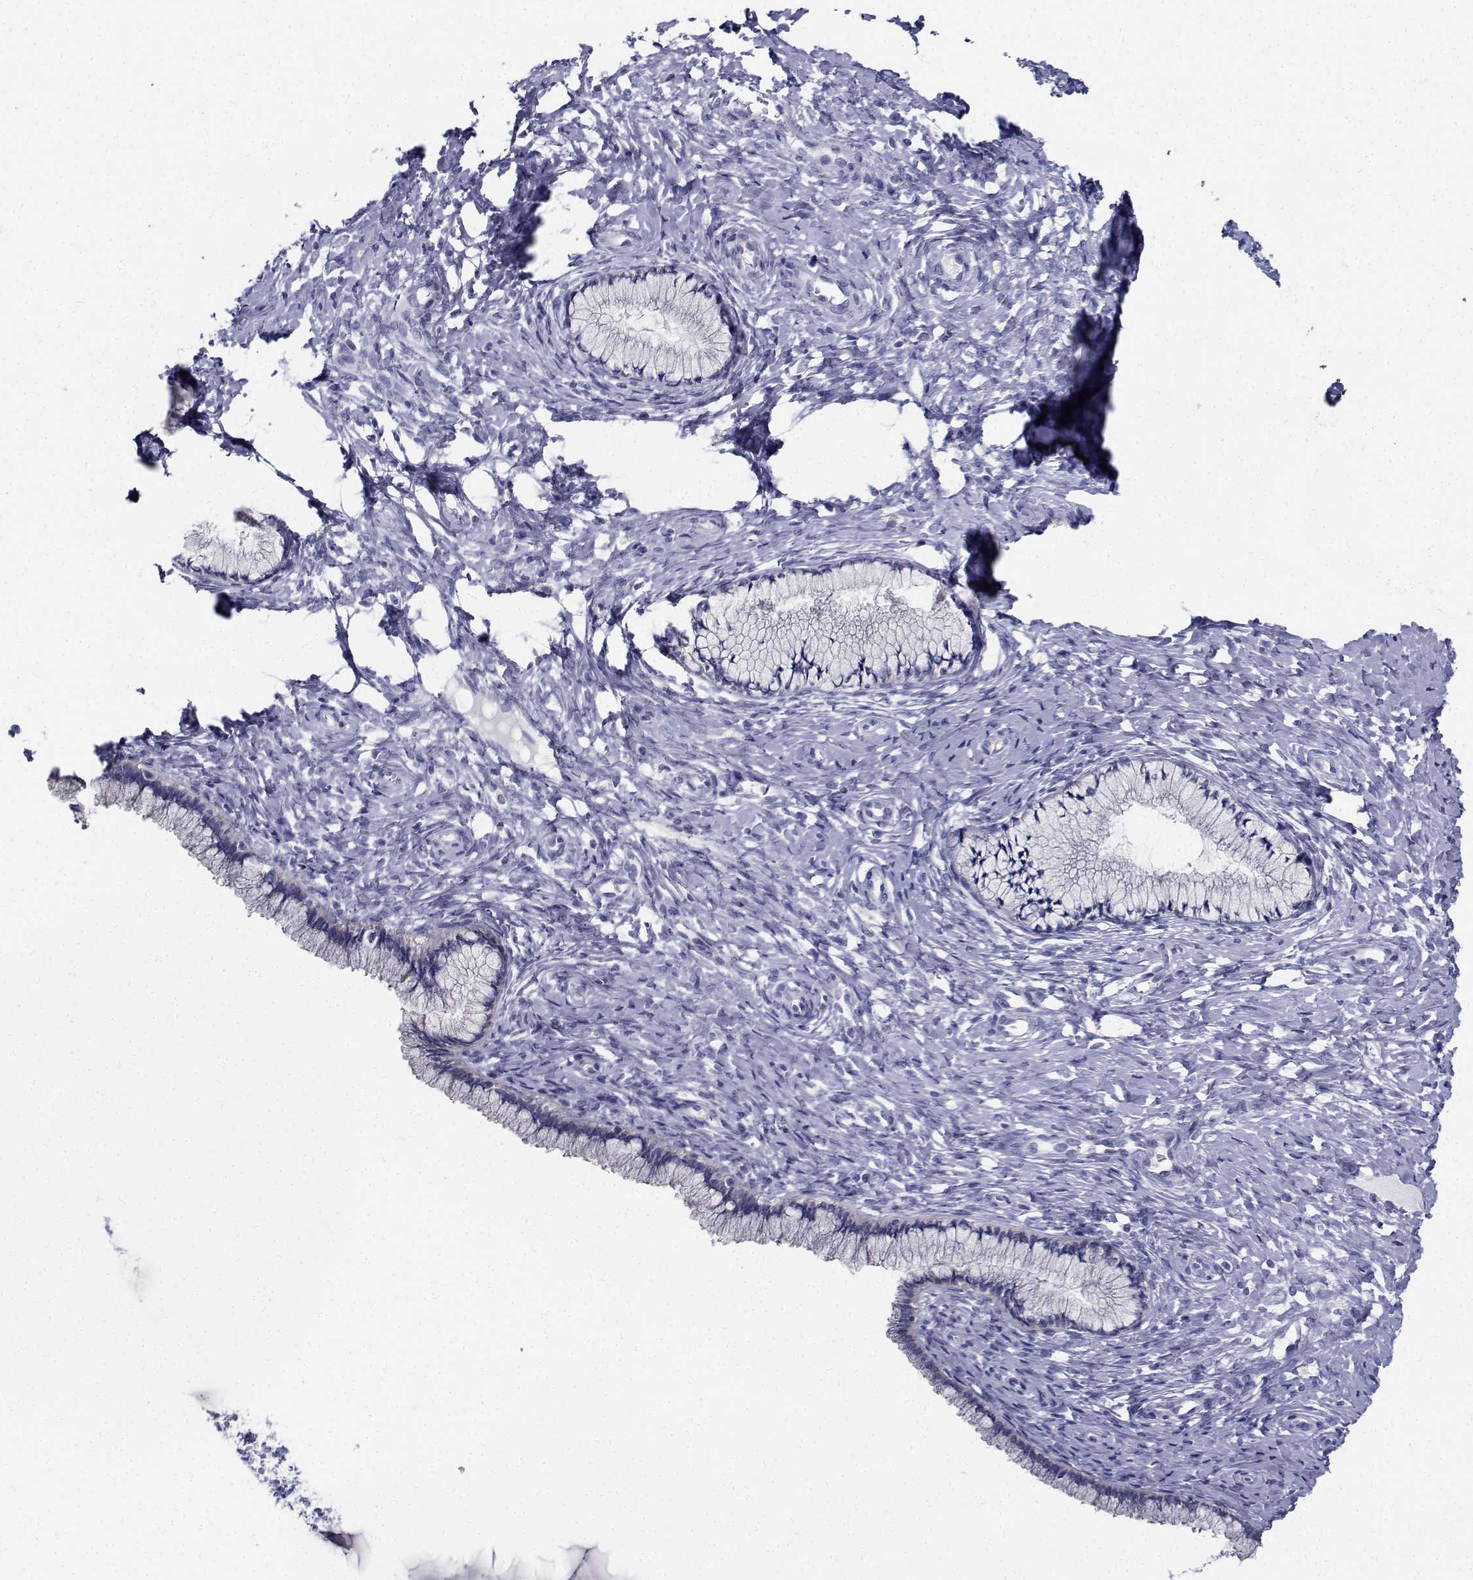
{"staining": {"intensity": "negative", "quantity": "none", "location": "none"}, "tissue": "cervix", "cell_type": "Glandular cells", "image_type": "normal", "snomed": [{"axis": "morphology", "description": "Normal tissue, NOS"}, {"axis": "topography", "description": "Cervix"}], "caption": "Immunohistochemistry of normal human cervix shows no staining in glandular cells. The staining was performed using DAB (3,3'-diaminobenzidine) to visualize the protein expression in brown, while the nuclei were stained in blue with hematoxylin (Magnification: 20x).", "gene": "CDHR3", "patient": {"sex": "female", "age": 37}}